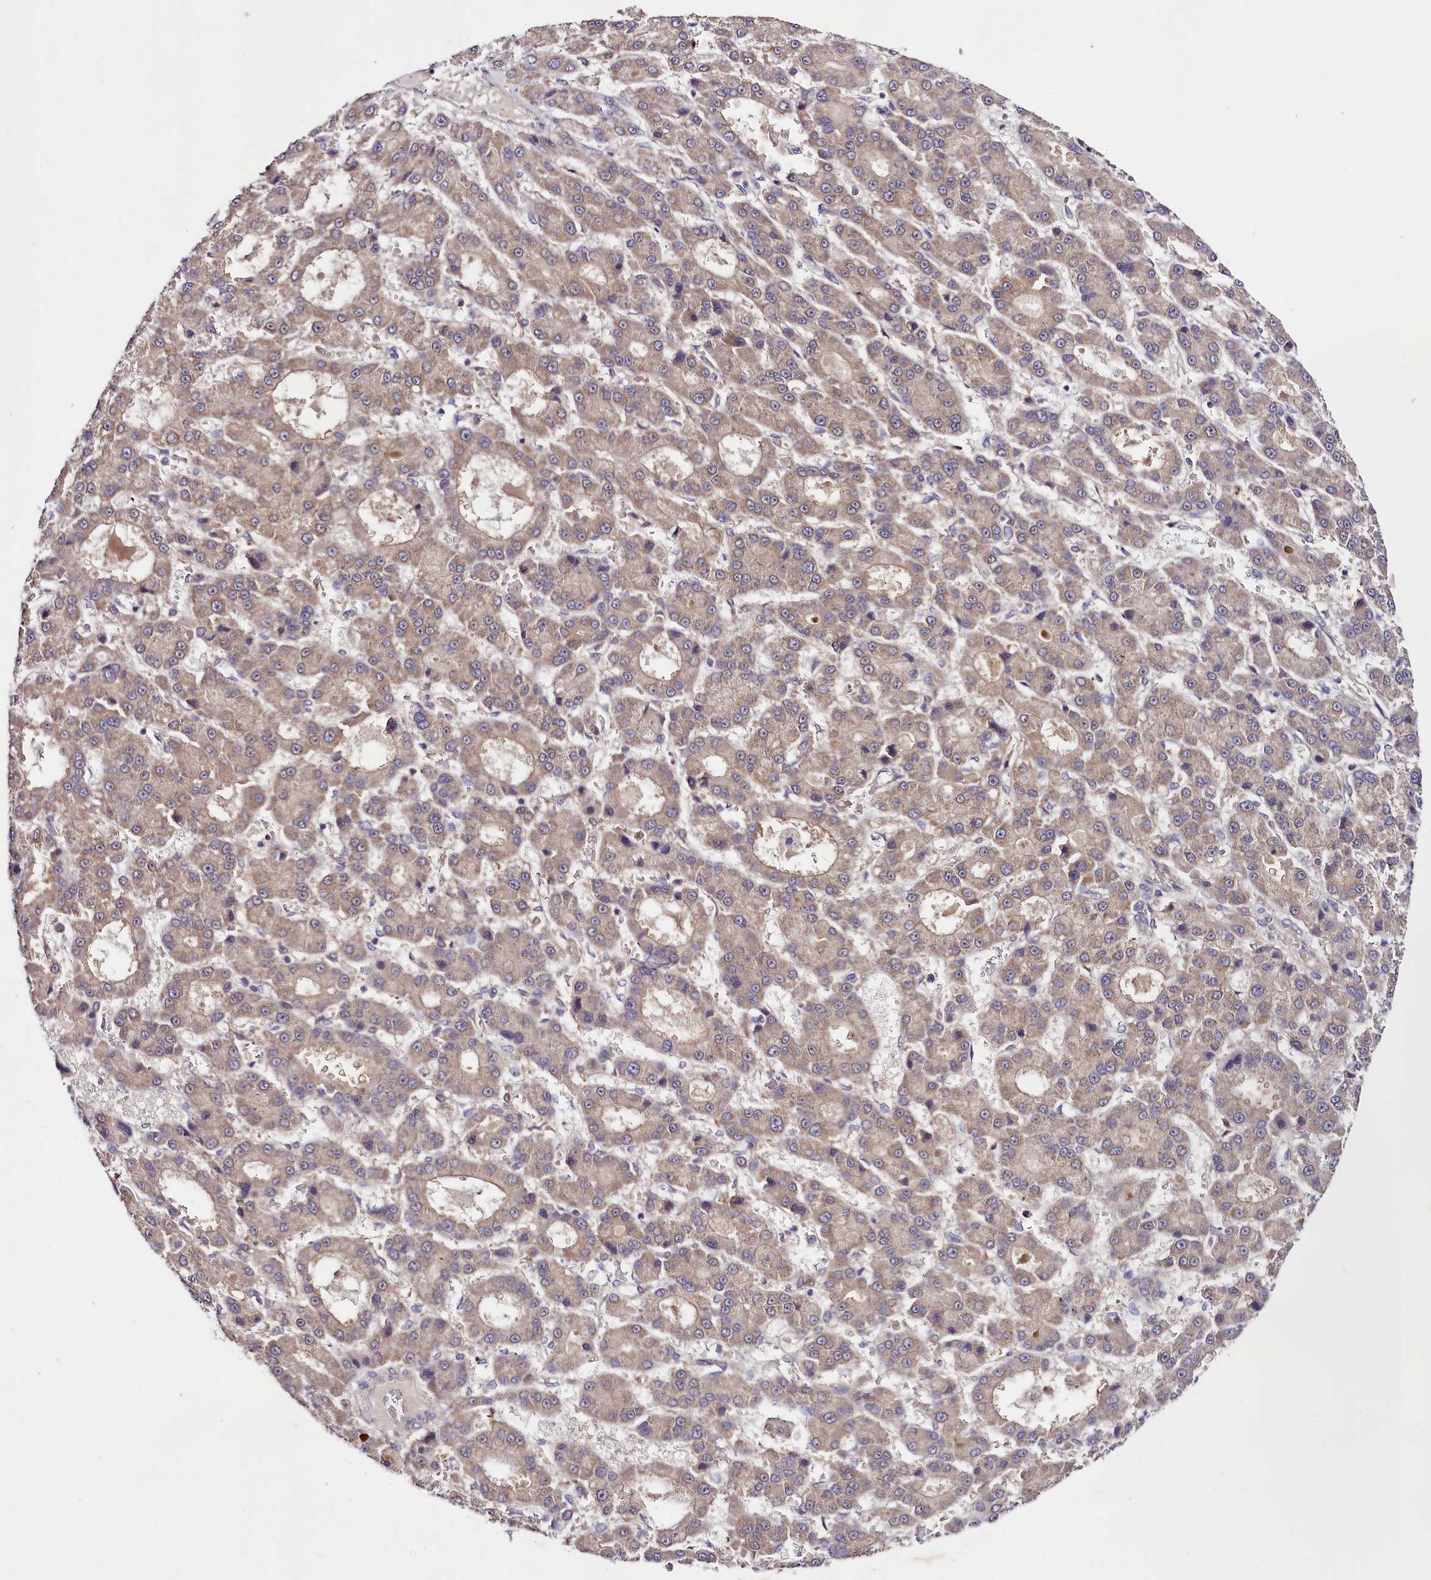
{"staining": {"intensity": "weak", "quantity": ">75%", "location": "cytoplasmic/membranous"}, "tissue": "liver cancer", "cell_type": "Tumor cells", "image_type": "cancer", "snomed": [{"axis": "morphology", "description": "Carcinoma, Hepatocellular, NOS"}, {"axis": "topography", "description": "Liver"}], "caption": "An image showing weak cytoplasmic/membranous staining in about >75% of tumor cells in liver cancer (hepatocellular carcinoma), as visualized by brown immunohistochemical staining.", "gene": "PHLDB1", "patient": {"sex": "male", "age": 70}}